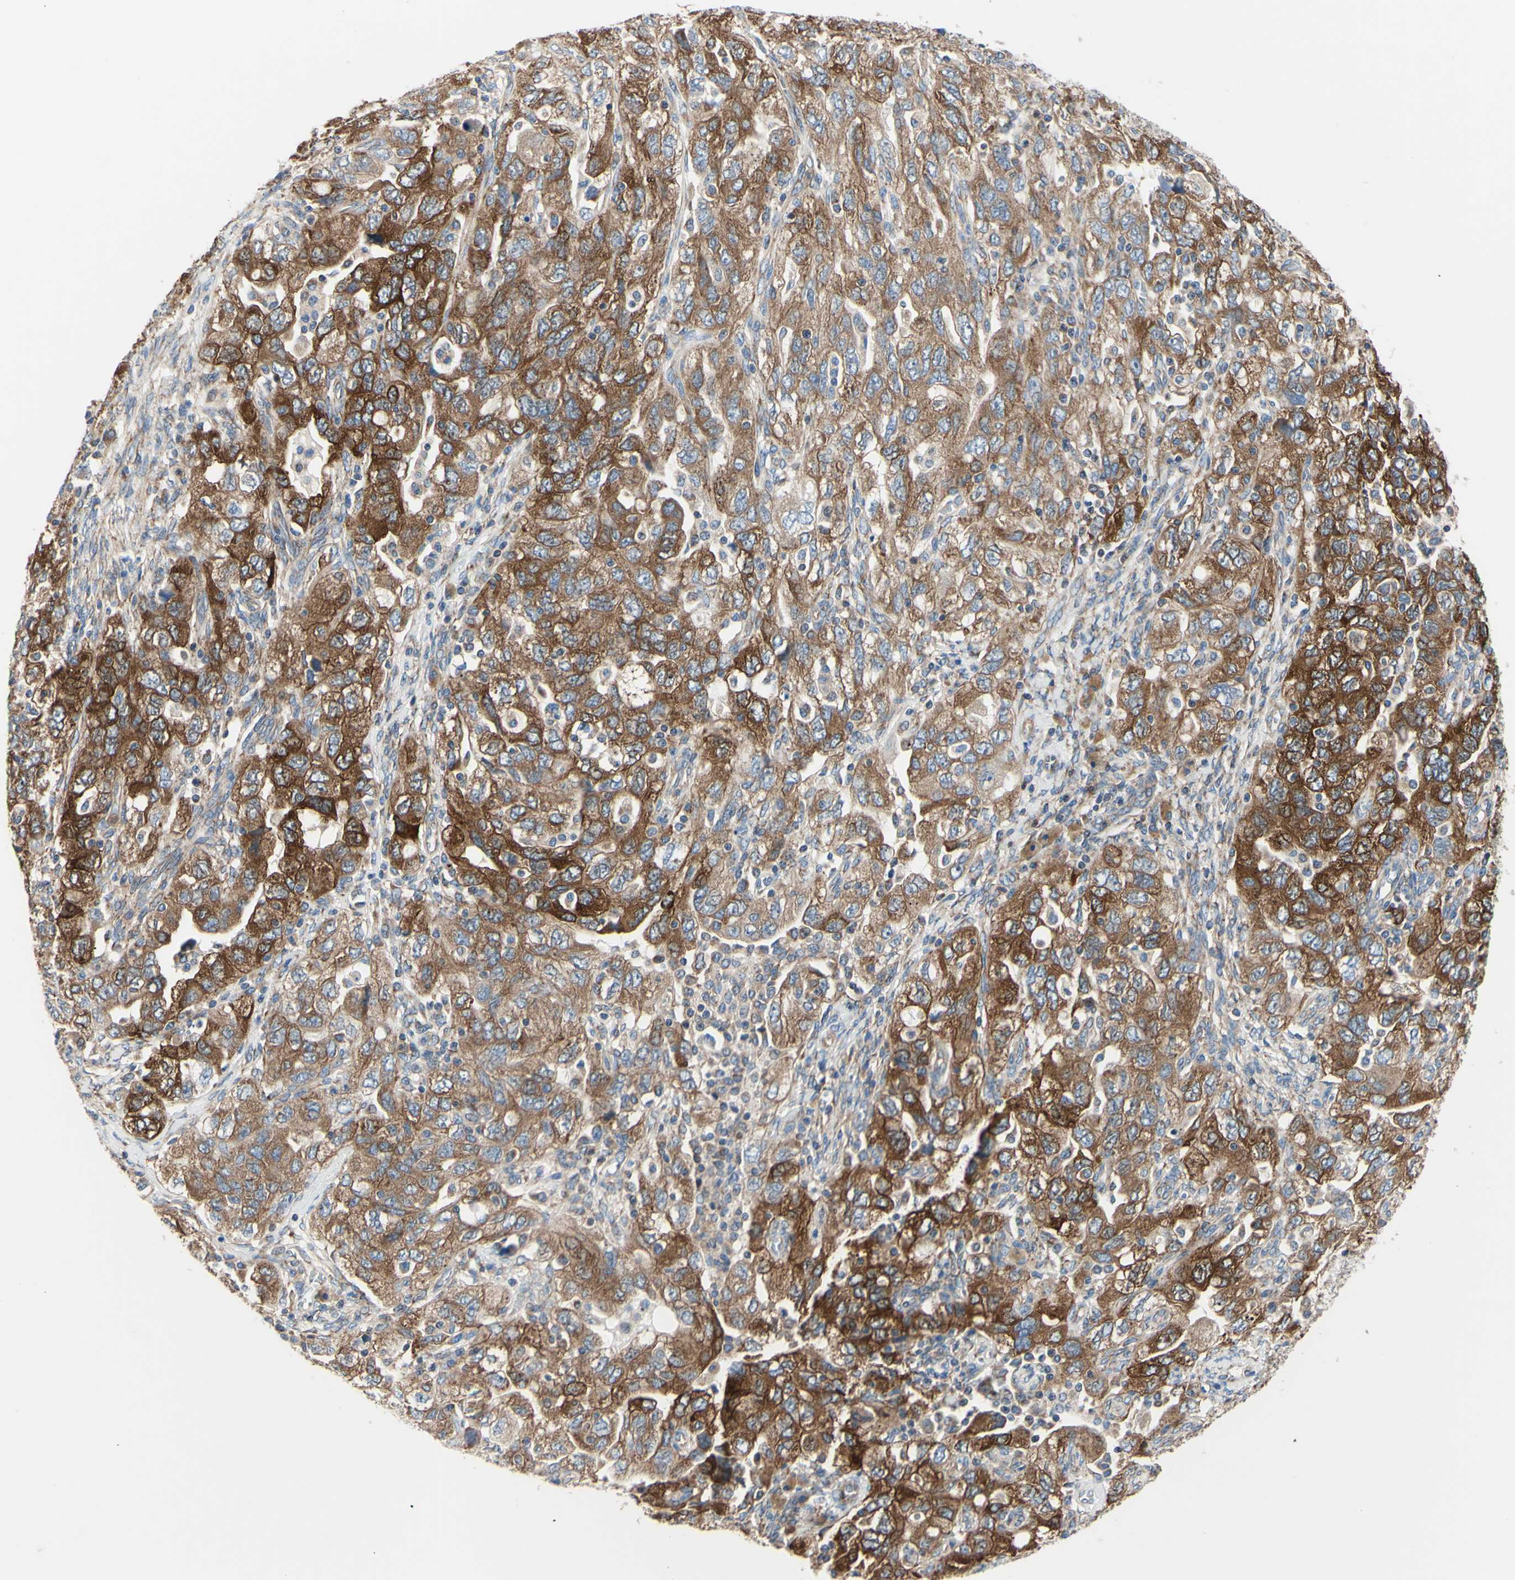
{"staining": {"intensity": "strong", "quantity": ">75%", "location": "cytoplasmic/membranous"}, "tissue": "ovarian cancer", "cell_type": "Tumor cells", "image_type": "cancer", "snomed": [{"axis": "morphology", "description": "Carcinoma, NOS"}, {"axis": "morphology", "description": "Cystadenocarcinoma, serous, NOS"}, {"axis": "topography", "description": "Ovary"}], "caption": "A brown stain labels strong cytoplasmic/membranous staining of a protein in ovarian cancer tumor cells.", "gene": "FMR1", "patient": {"sex": "female", "age": 69}}